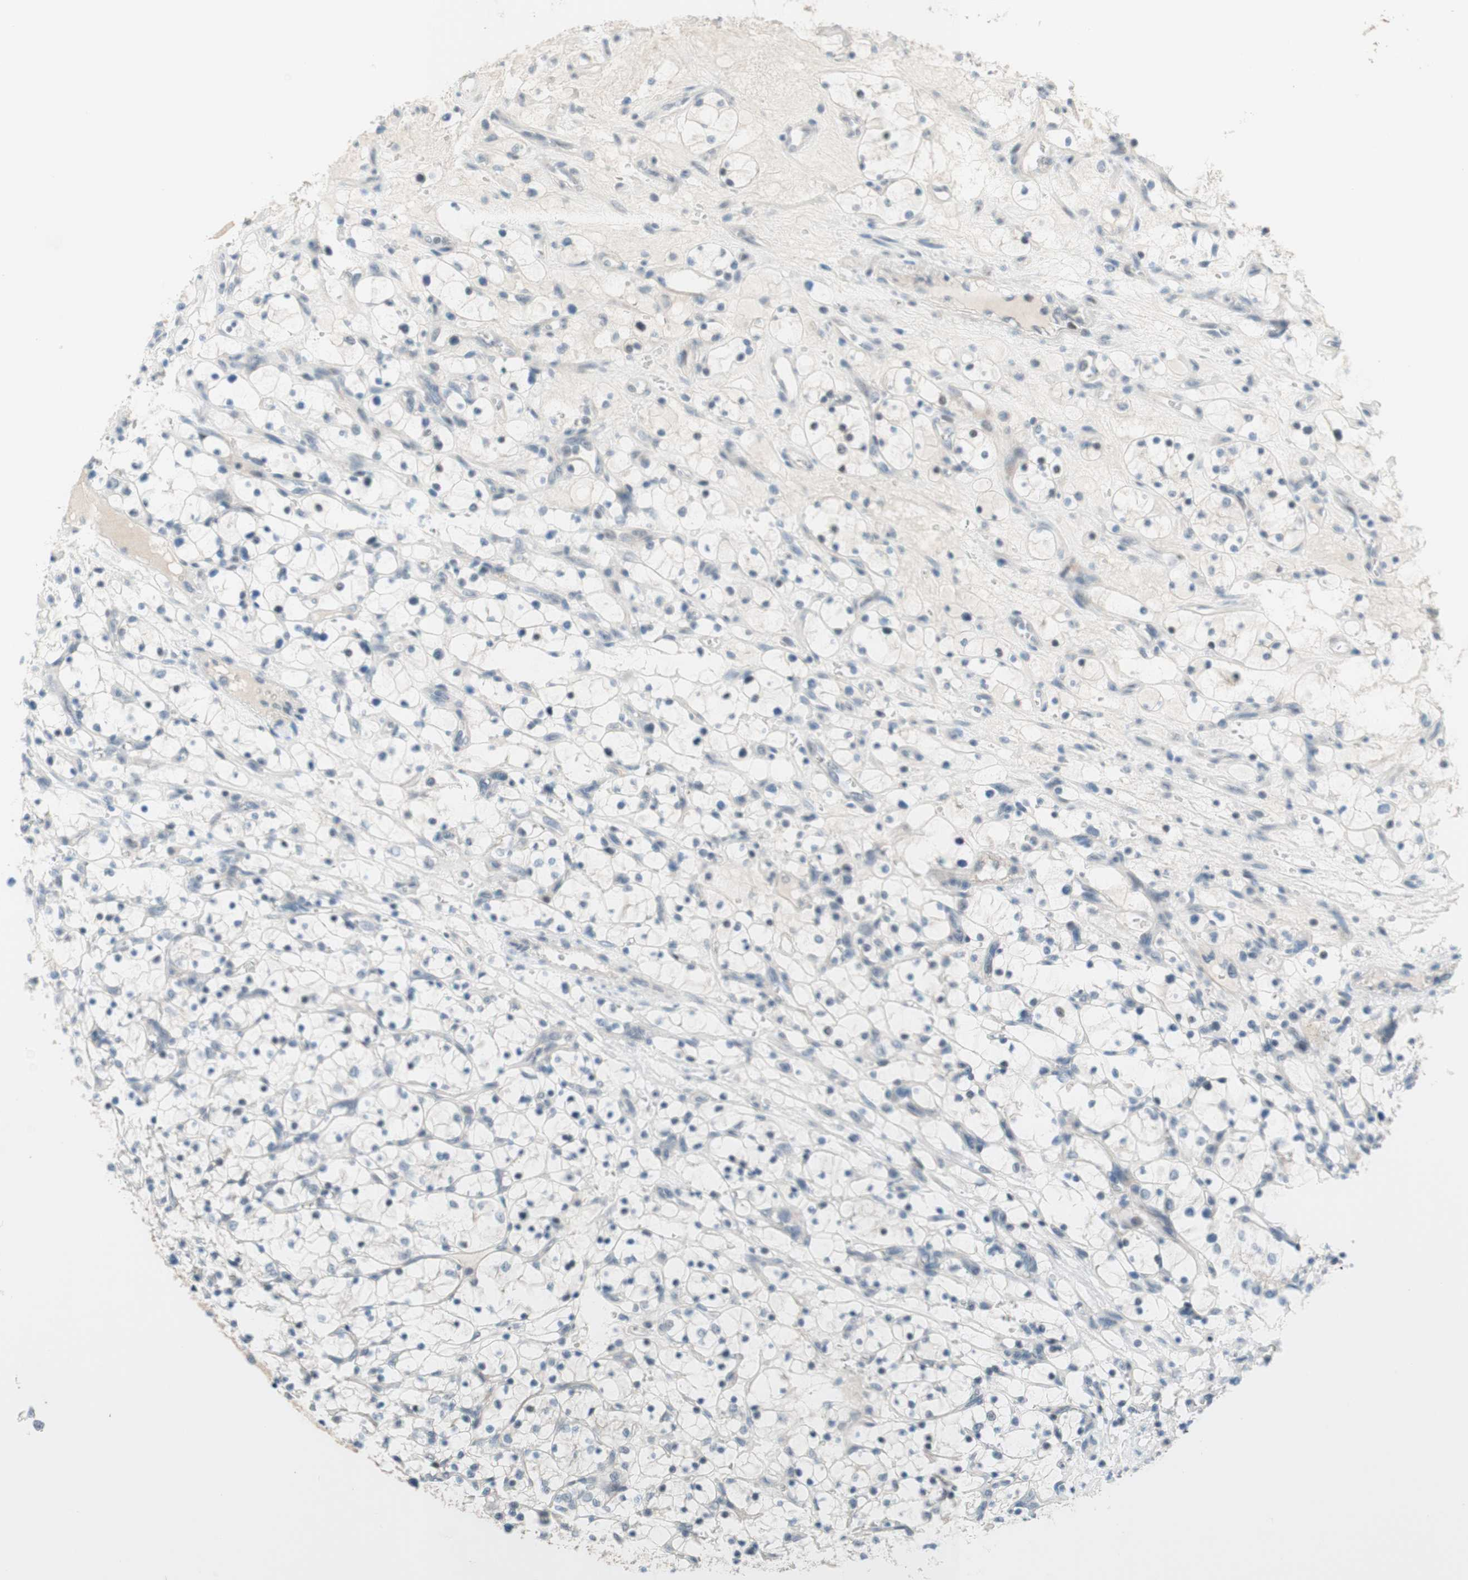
{"staining": {"intensity": "negative", "quantity": "none", "location": "none"}, "tissue": "renal cancer", "cell_type": "Tumor cells", "image_type": "cancer", "snomed": [{"axis": "morphology", "description": "Adenocarcinoma, NOS"}, {"axis": "topography", "description": "Kidney"}], "caption": "Image shows no protein expression in tumor cells of renal cancer (adenocarcinoma) tissue. (DAB IHC visualized using brightfield microscopy, high magnification).", "gene": "JPH1", "patient": {"sex": "female", "age": 69}}